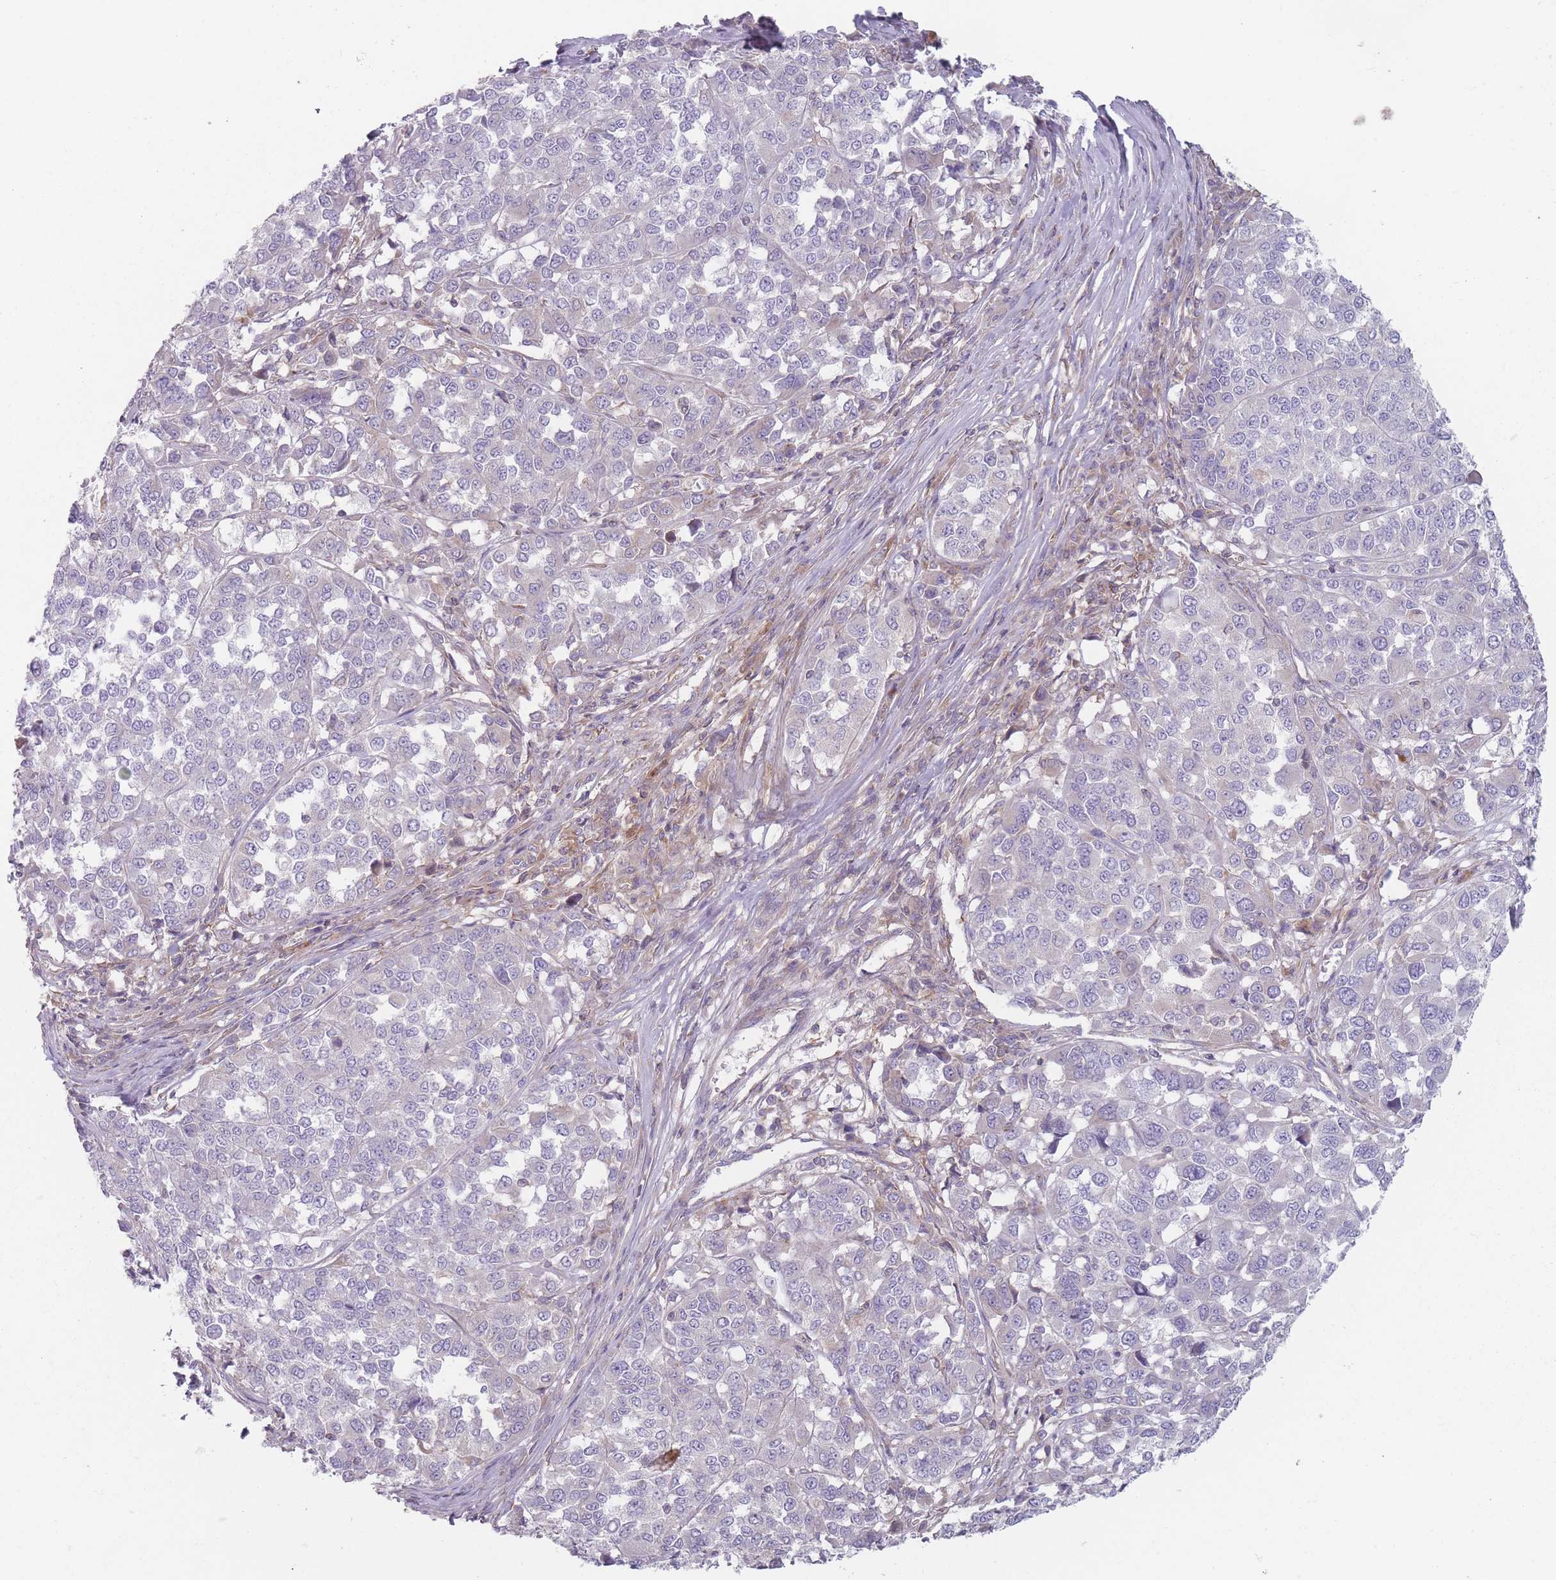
{"staining": {"intensity": "negative", "quantity": "none", "location": "none"}, "tissue": "melanoma", "cell_type": "Tumor cells", "image_type": "cancer", "snomed": [{"axis": "morphology", "description": "Malignant melanoma, Metastatic site"}, {"axis": "topography", "description": "Lymph node"}], "caption": "The micrograph reveals no staining of tumor cells in malignant melanoma (metastatic site).", "gene": "HSBP1L1", "patient": {"sex": "male", "age": 44}}